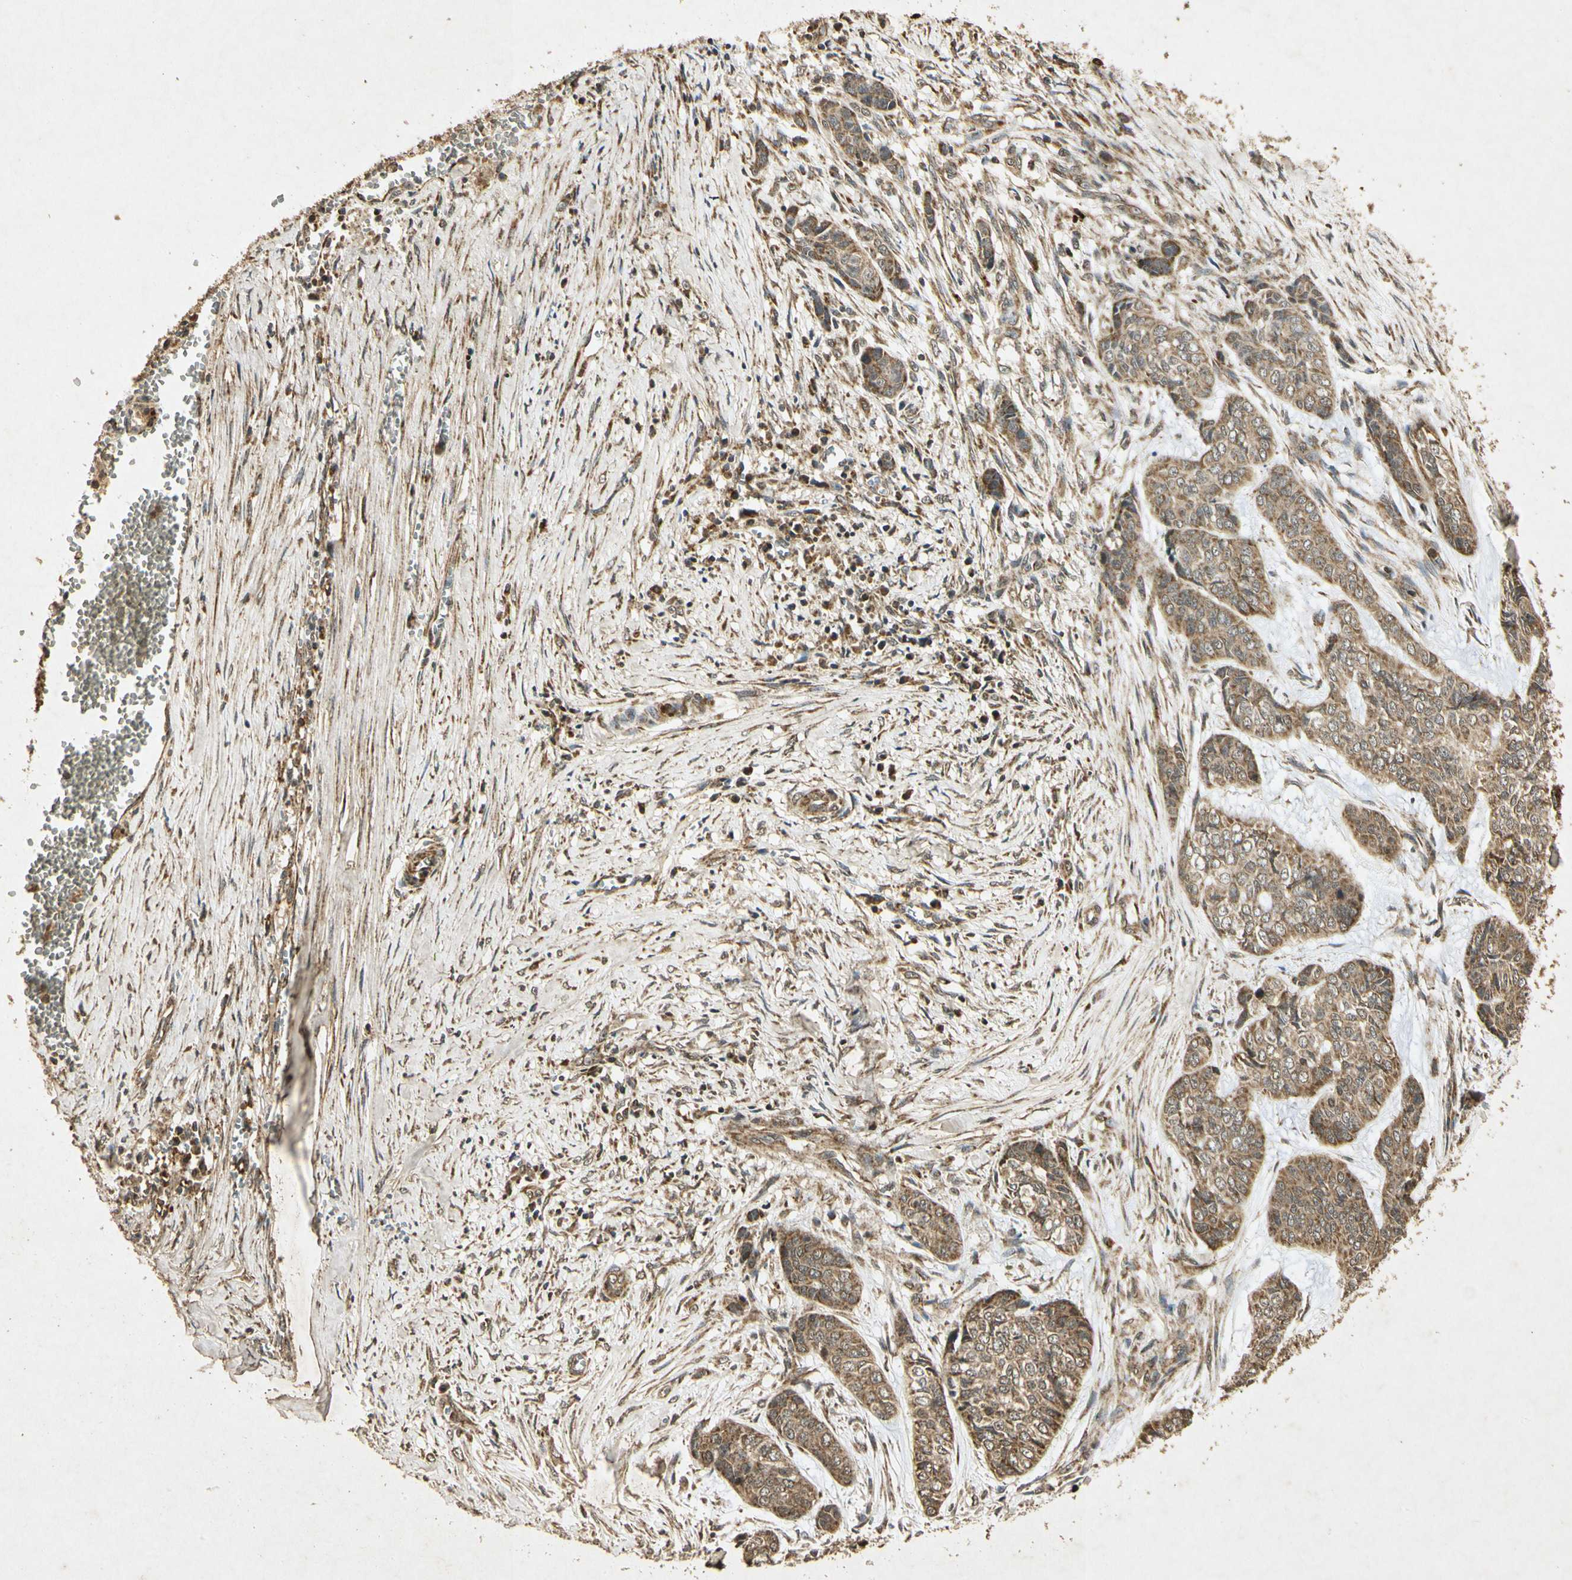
{"staining": {"intensity": "weak", "quantity": ">75%", "location": "cytoplasmic/membranous"}, "tissue": "skin cancer", "cell_type": "Tumor cells", "image_type": "cancer", "snomed": [{"axis": "morphology", "description": "Basal cell carcinoma"}, {"axis": "topography", "description": "Skin"}], "caption": "Immunohistochemical staining of human basal cell carcinoma (skin) shows low levels of weak cytoplasmic/membranous protein expression in about >75% of tumor cells.", "gene": "PRDX3", "patient": {"sex": "female", "age": 64}}